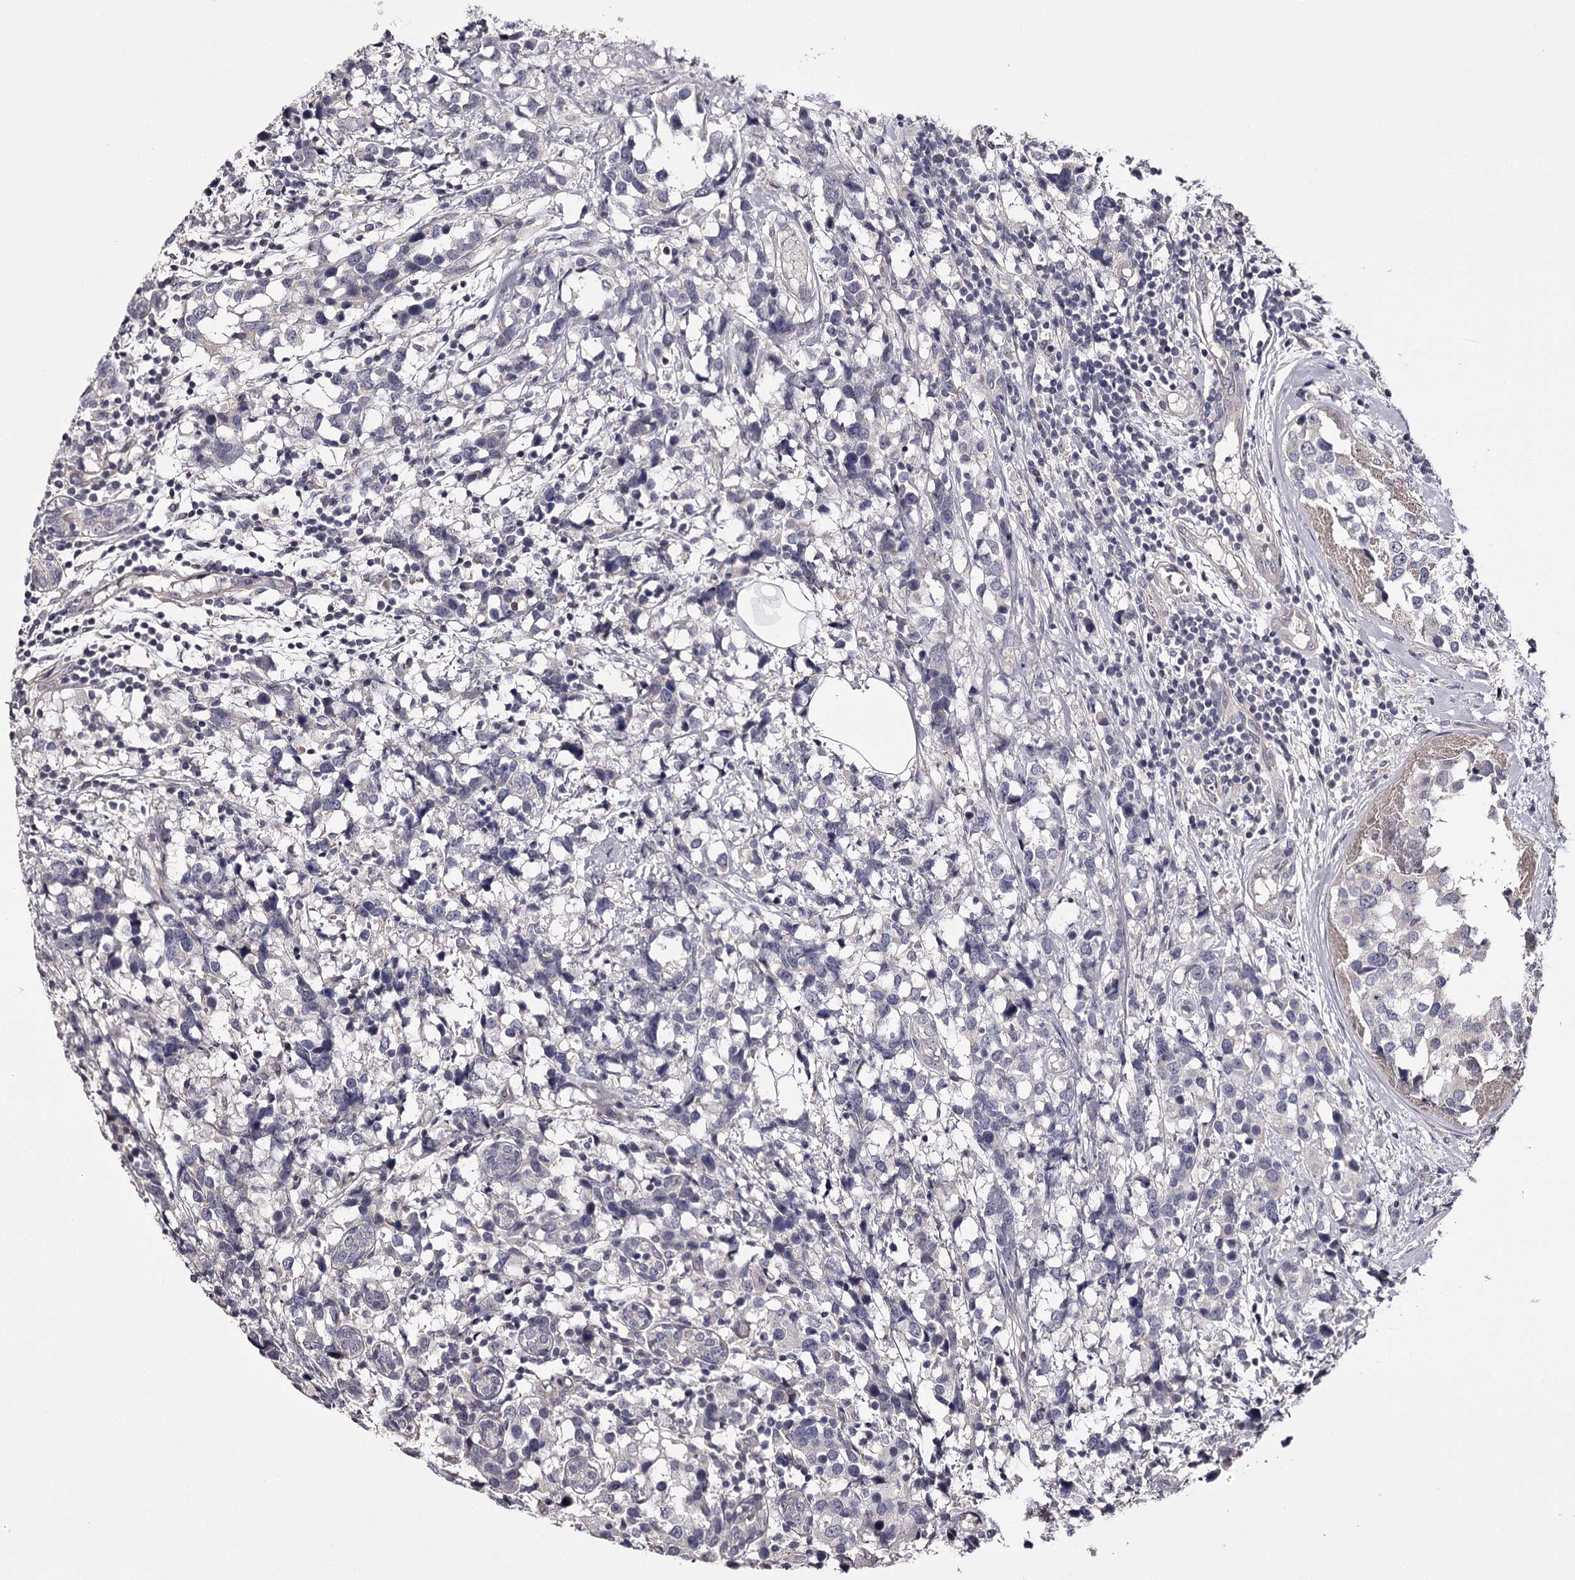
{"staining": {"intensity": "negative", "quantity": "none", "location": "none"}, "tissue": "breast cancer", "cell_type": "Tumor cells", "image_type": "cancer", "snomed": [{"axis": "morphology", "description": "Lobular carcinoma"}, {"axis": "topography", "description": "Breast"}], "caption": "Immunohistochemical staining of breast cancer shows no significant expression in tumor cells.", "gene": "PRM2", "patient": {"sex": "female", "age": 59}}